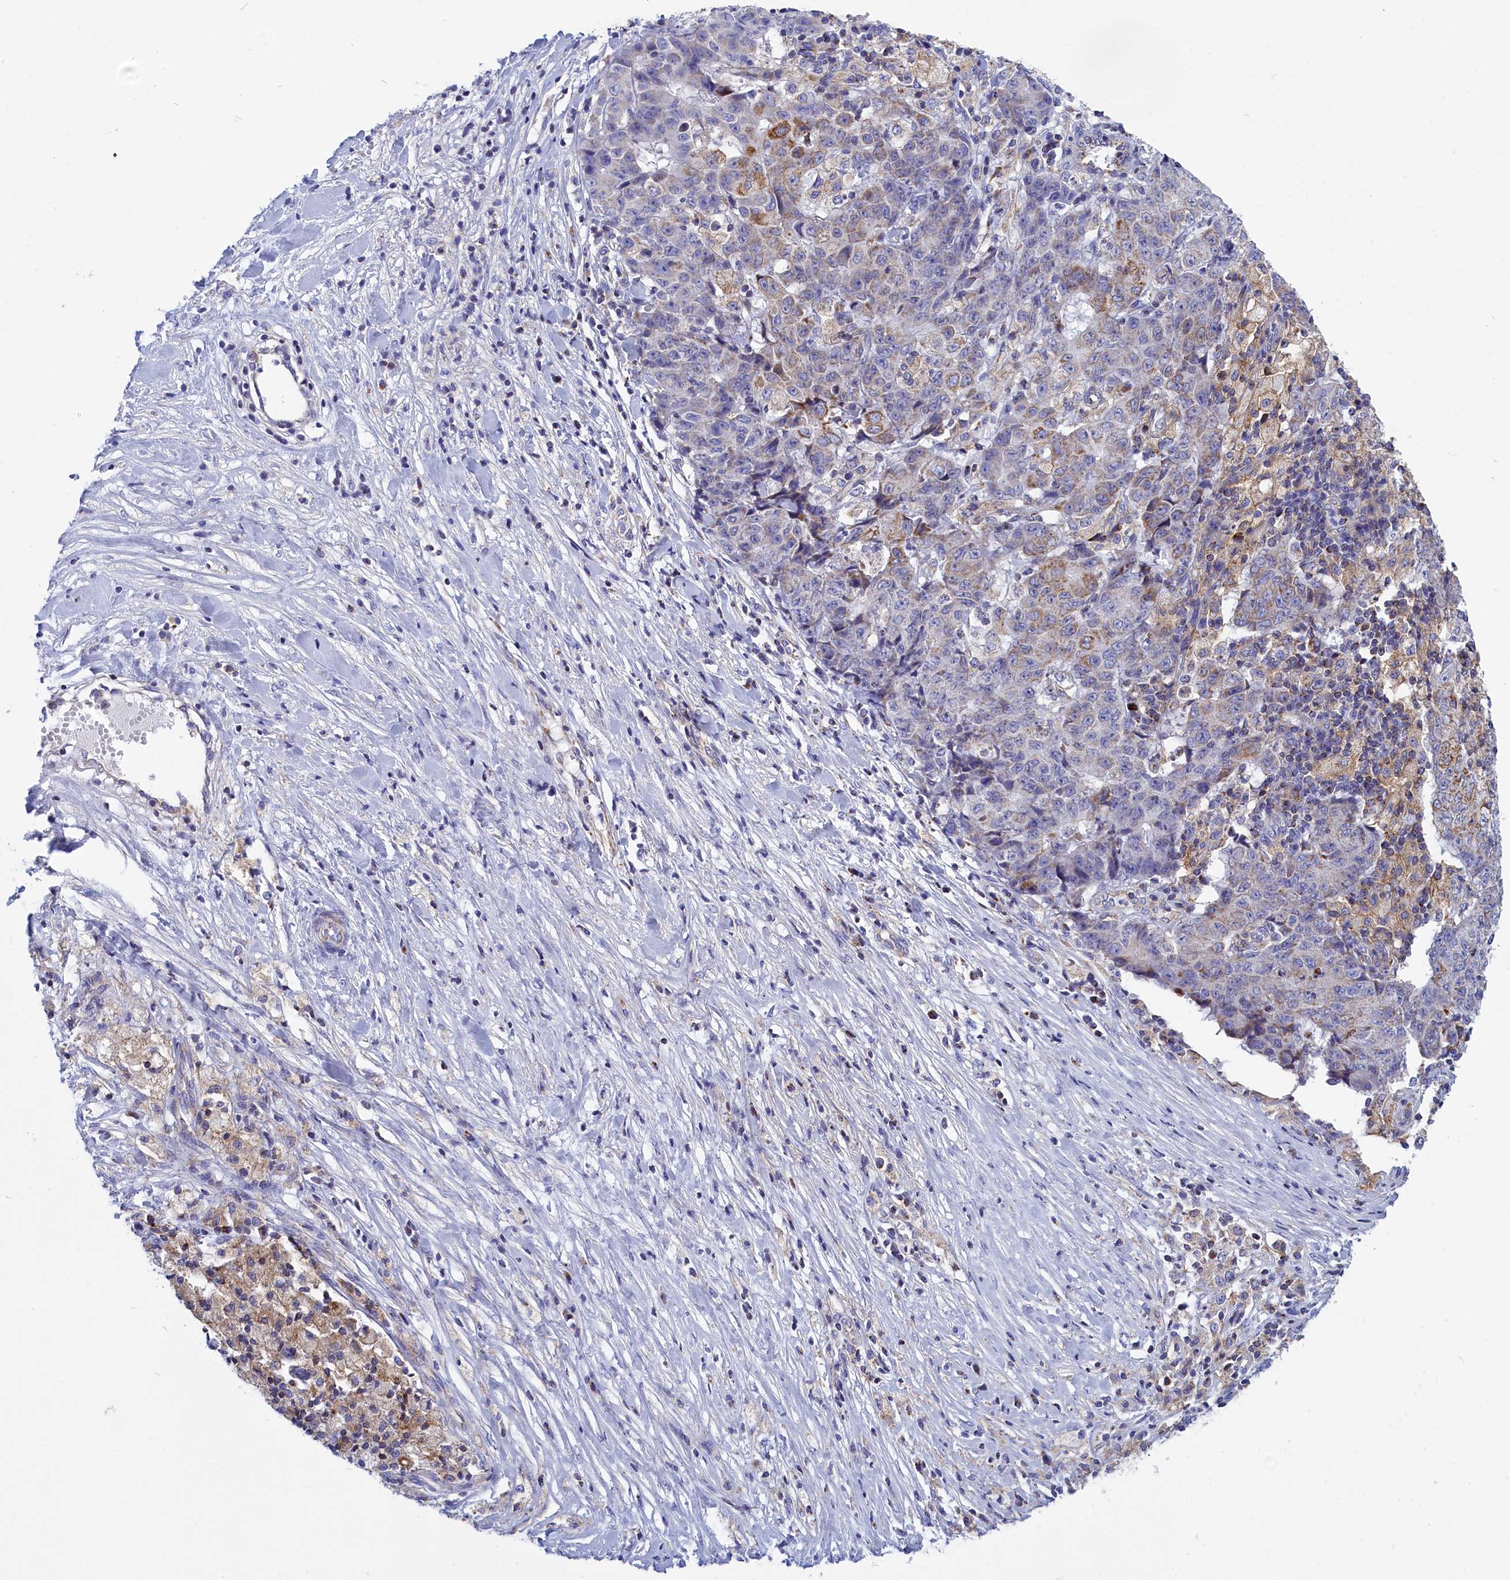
{"staining": {"intensity": "strong", "quantity": "<25%", "location": "cytoplasmic/membranous"}, "tissue": "ovarian cancer", "cell_type": "Tumor cells", "image_type": "cancer", "snomed": [{"axis": "morphology", "description": "Carcinoma, endometroid"}, {"axis": "topography", "description": "Ovary"}], "caption": "A brown stain shows strong cytoplasmic/membranous staining of a protein in human ovarian endometroid carcinoma tumor cells.", "gene": "CCRL2", "patient": {"sex": "female", "age": 42}}